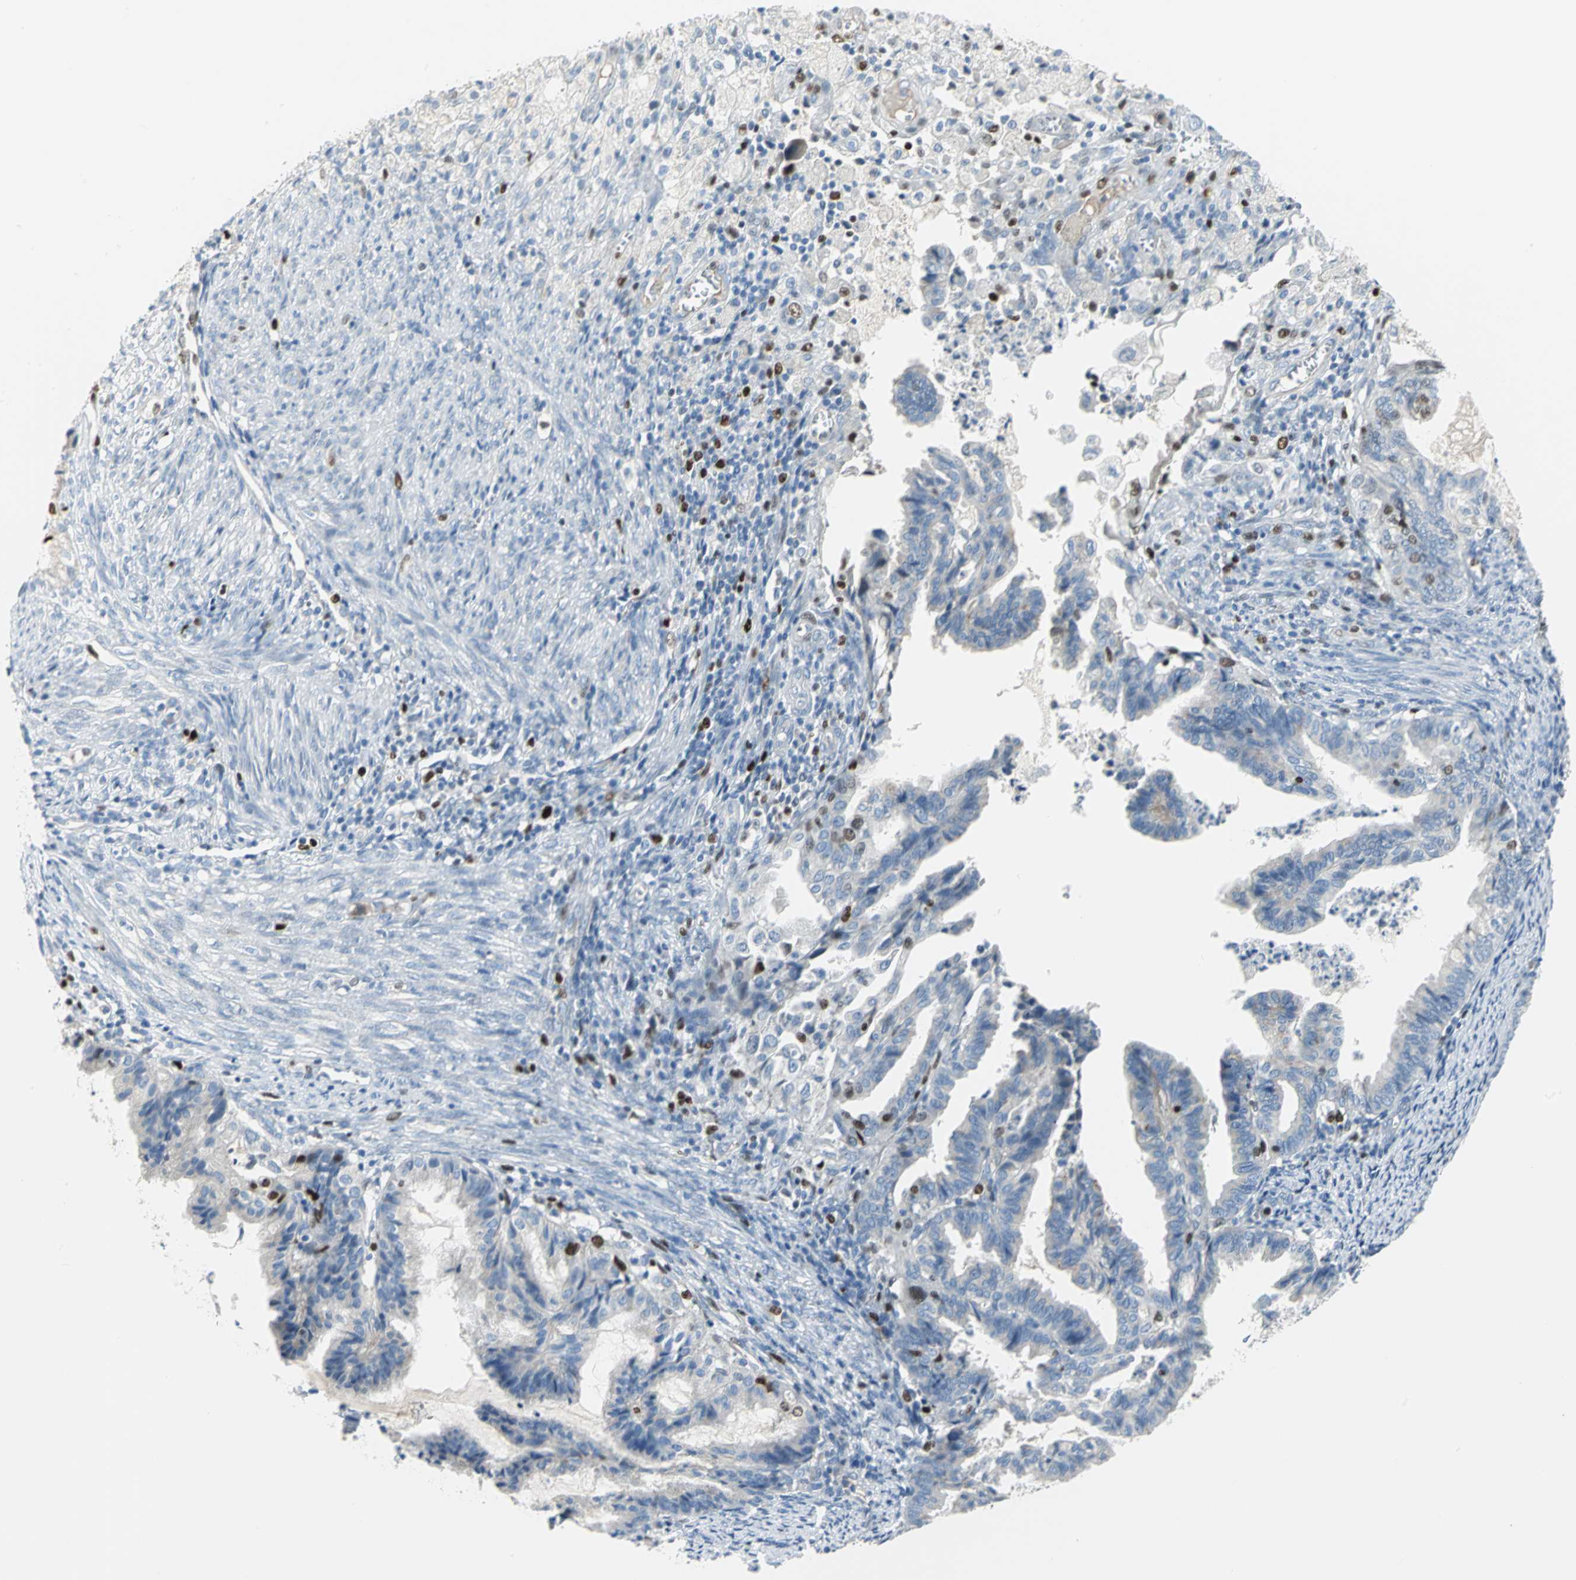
{"staining": {"intensity": "strong", "quantity": "<25%", "location": "cytoplasmic/membranous,nuclear"}, "tissue": "cervical cancer", "cell_type": "Tumor cells", "image_type": "cancer", "snomed": [{"axis": "morphology", "description": "Normal tissue, NOS"}, {"axis": "morphology", "description": "Adenocarcinoma, NOS"}, {"axis": "topography", "description": "Cervix"}, {"axis": "topography", "description": "Endometrium"}], "caption": "A brown stain highlights strong cytoplasmic/membranous and nuclear positivity of a protein in cervical cancer (adenocarcinoma) tumor cells. (brown staining indicates protein expression, while blue staining denotes nuclei).", "gene": "MCM4", "patient": {"sex": "female", "age": 86}}